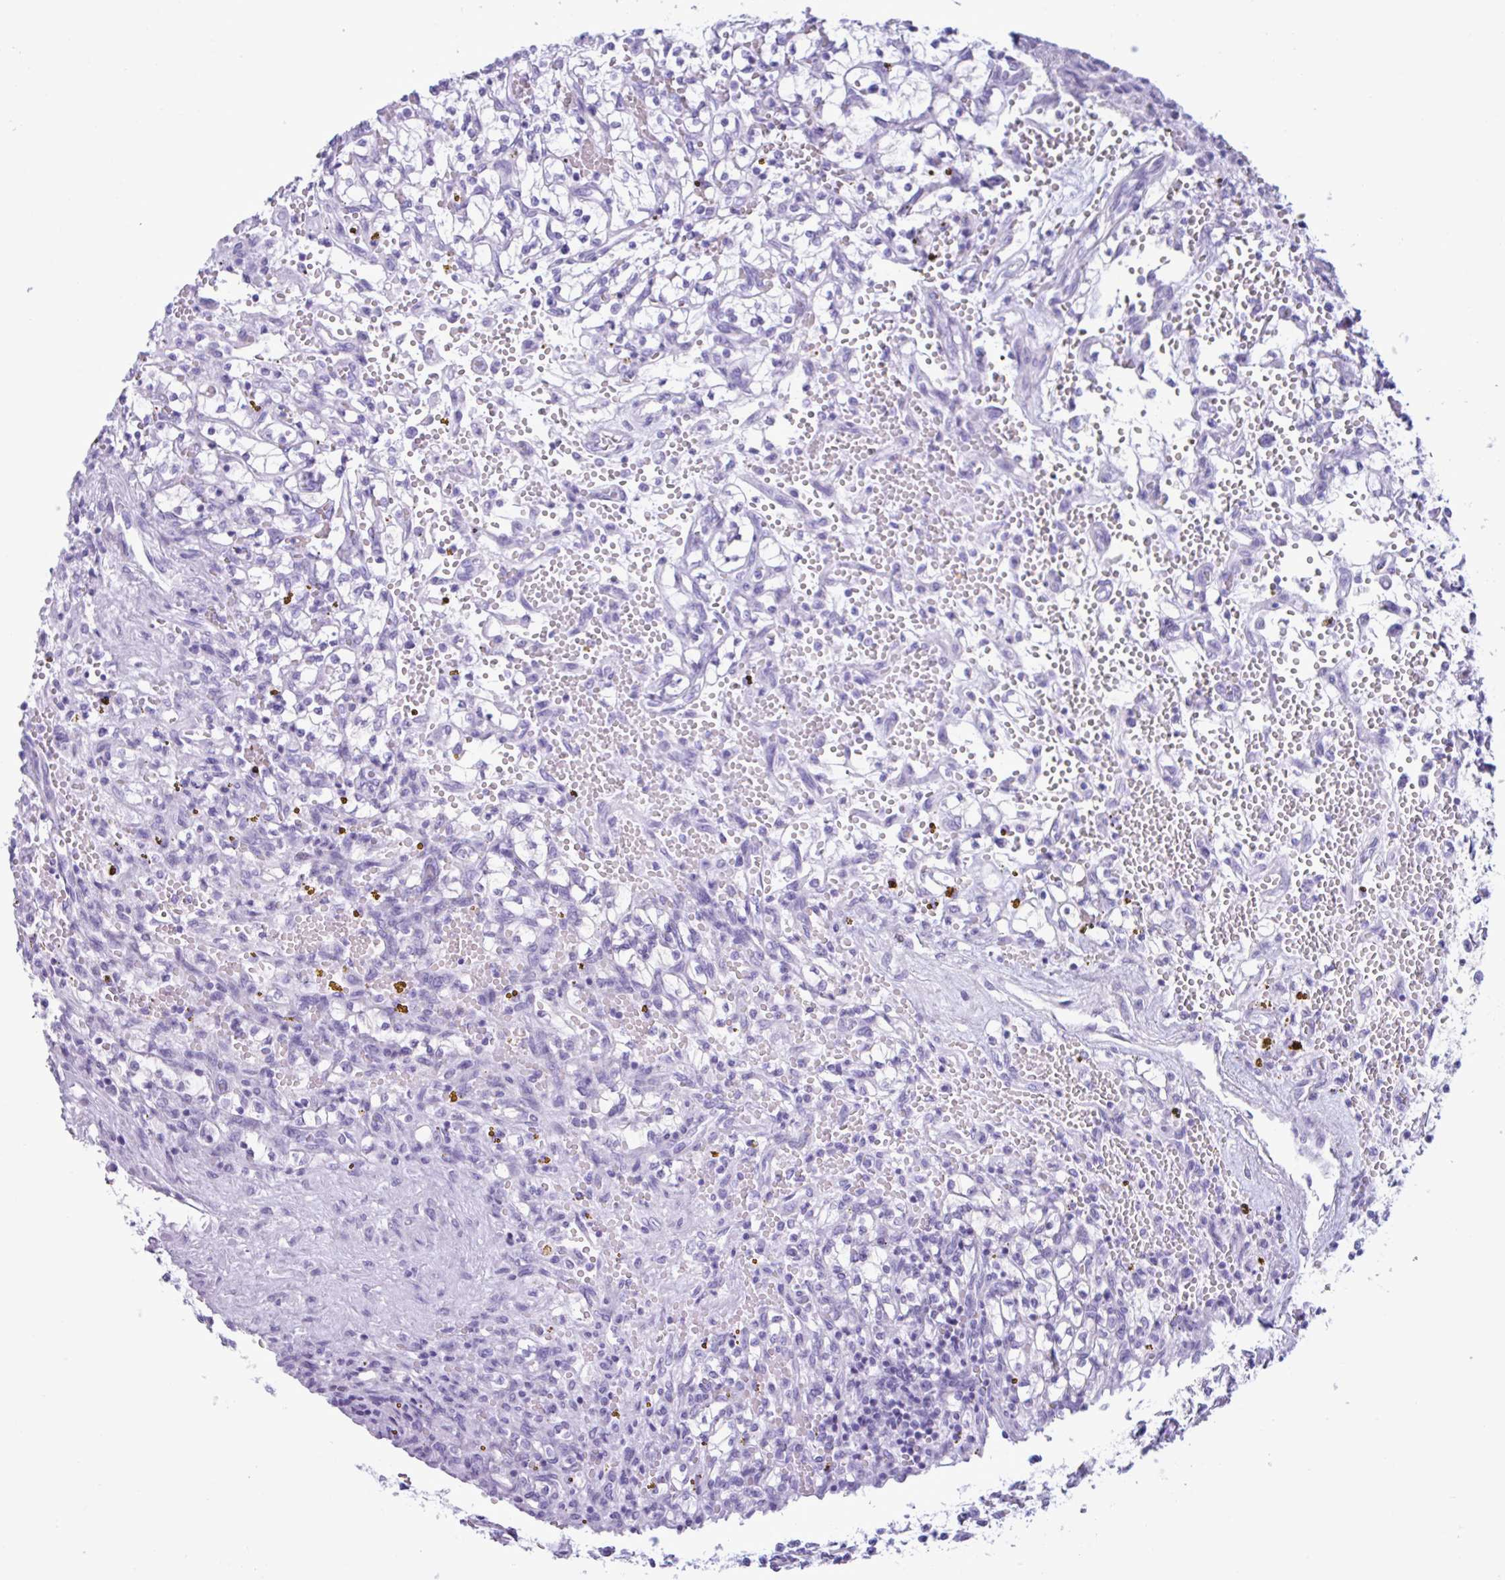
{"staining": {"intensity": "negative", "quantity": "none", "location": "none"}, "tissue": "renal cancer", "cell_type": "Tumor cells", "image_type": "cancer", "snomed": [{"axis": "morphology", "description": "Adenocarcinoma, NOS"}, {"axis": "topography", "description": "Kidney"}], "caption": "Image shows no protein positivity in tumor cells of renal adenocarcinoma tissue.", "gene": "MRGPRG", "patient": {"sex": "female", "age": 64}}